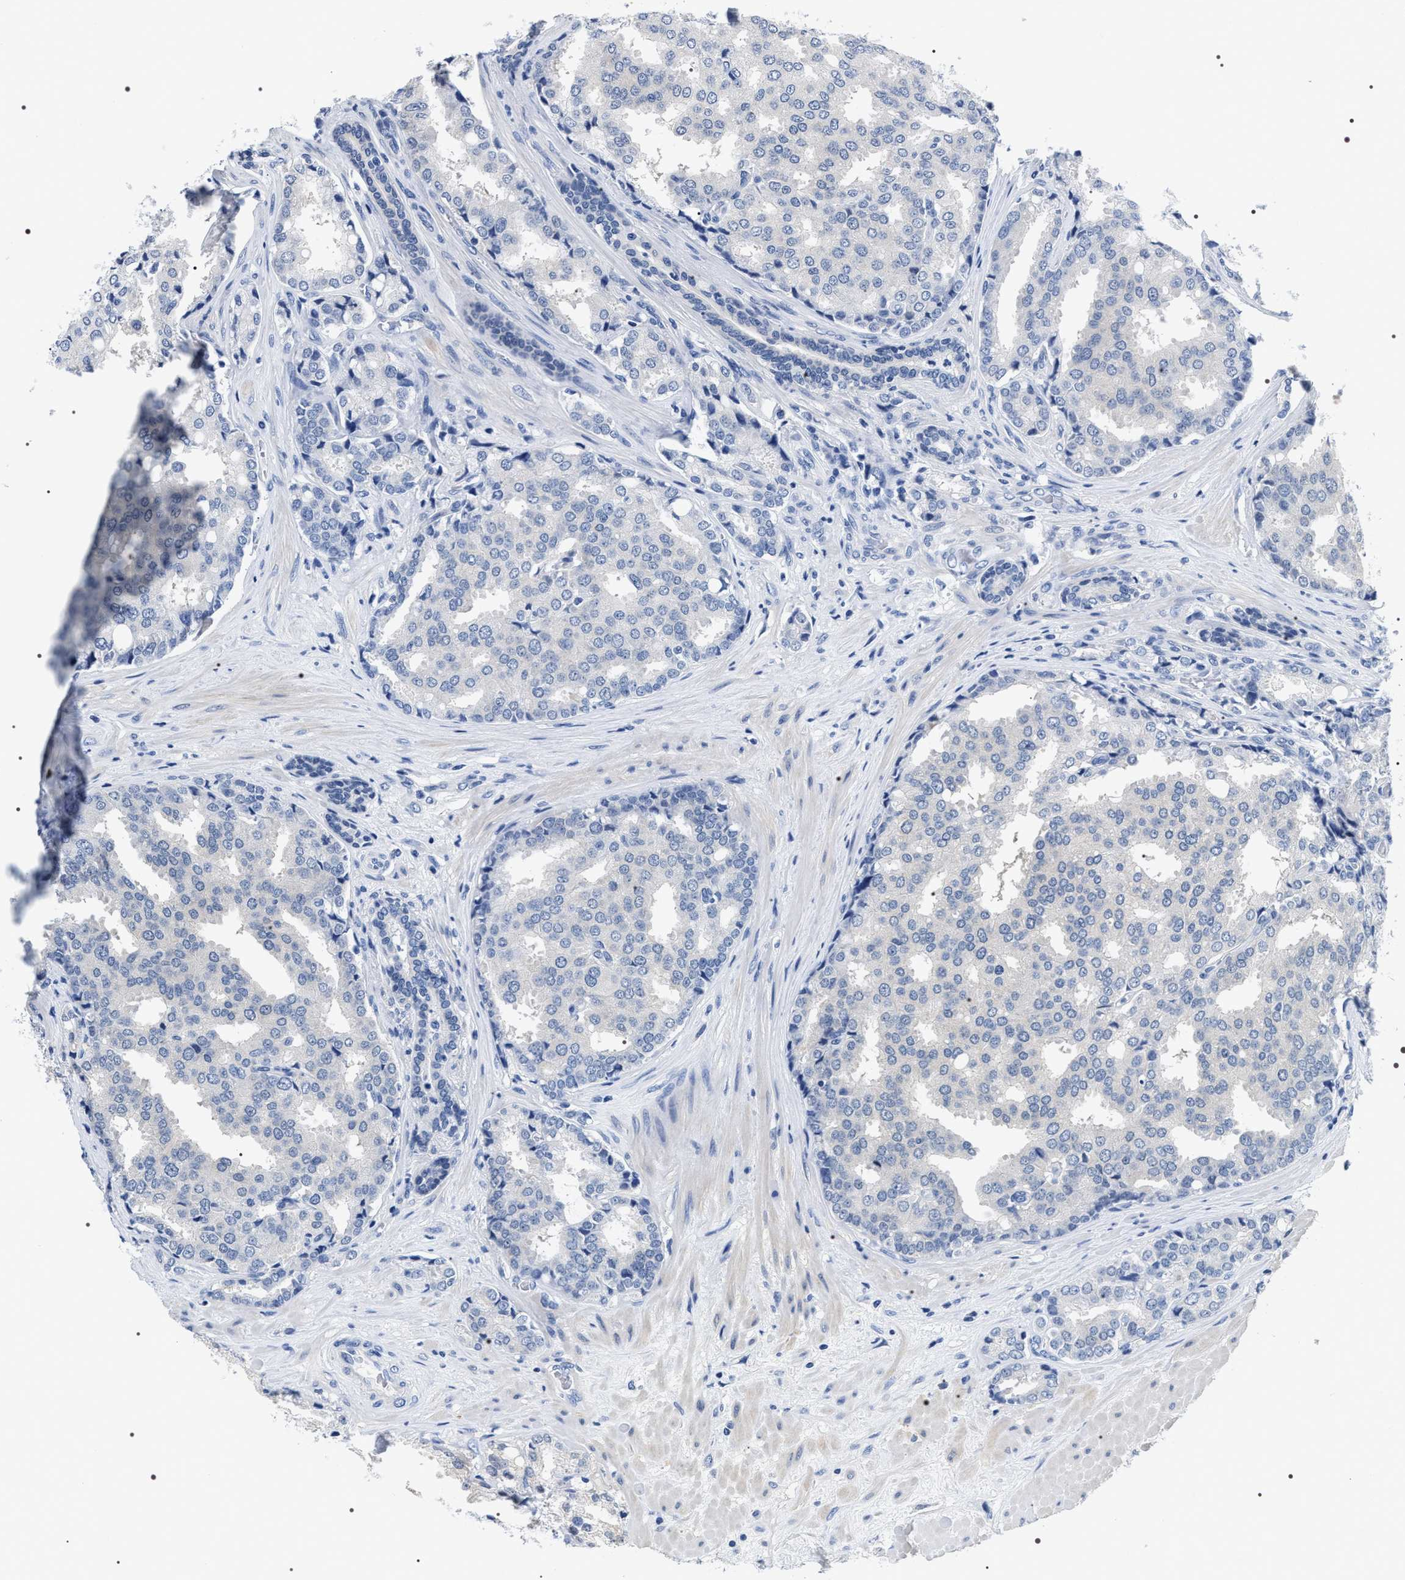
{"staining": {"intensity": "negative", "quantity": "none", "location": "none"}, "tissue": "prostate cancer", "cell_type": "Tumor cells", "image_type": "cancer", "snomed": [{"axis": "morphology", "description": "Adenocarcinoma, High grade"}, {"axis": "topography", "description": "Prostate"}], "caption": "DAB immunohistochemical staining of human prostate cancer shows no significant expression in tumor cells.", "gene": "ADH4", "patient": {"sex": "male", "age": 50}}